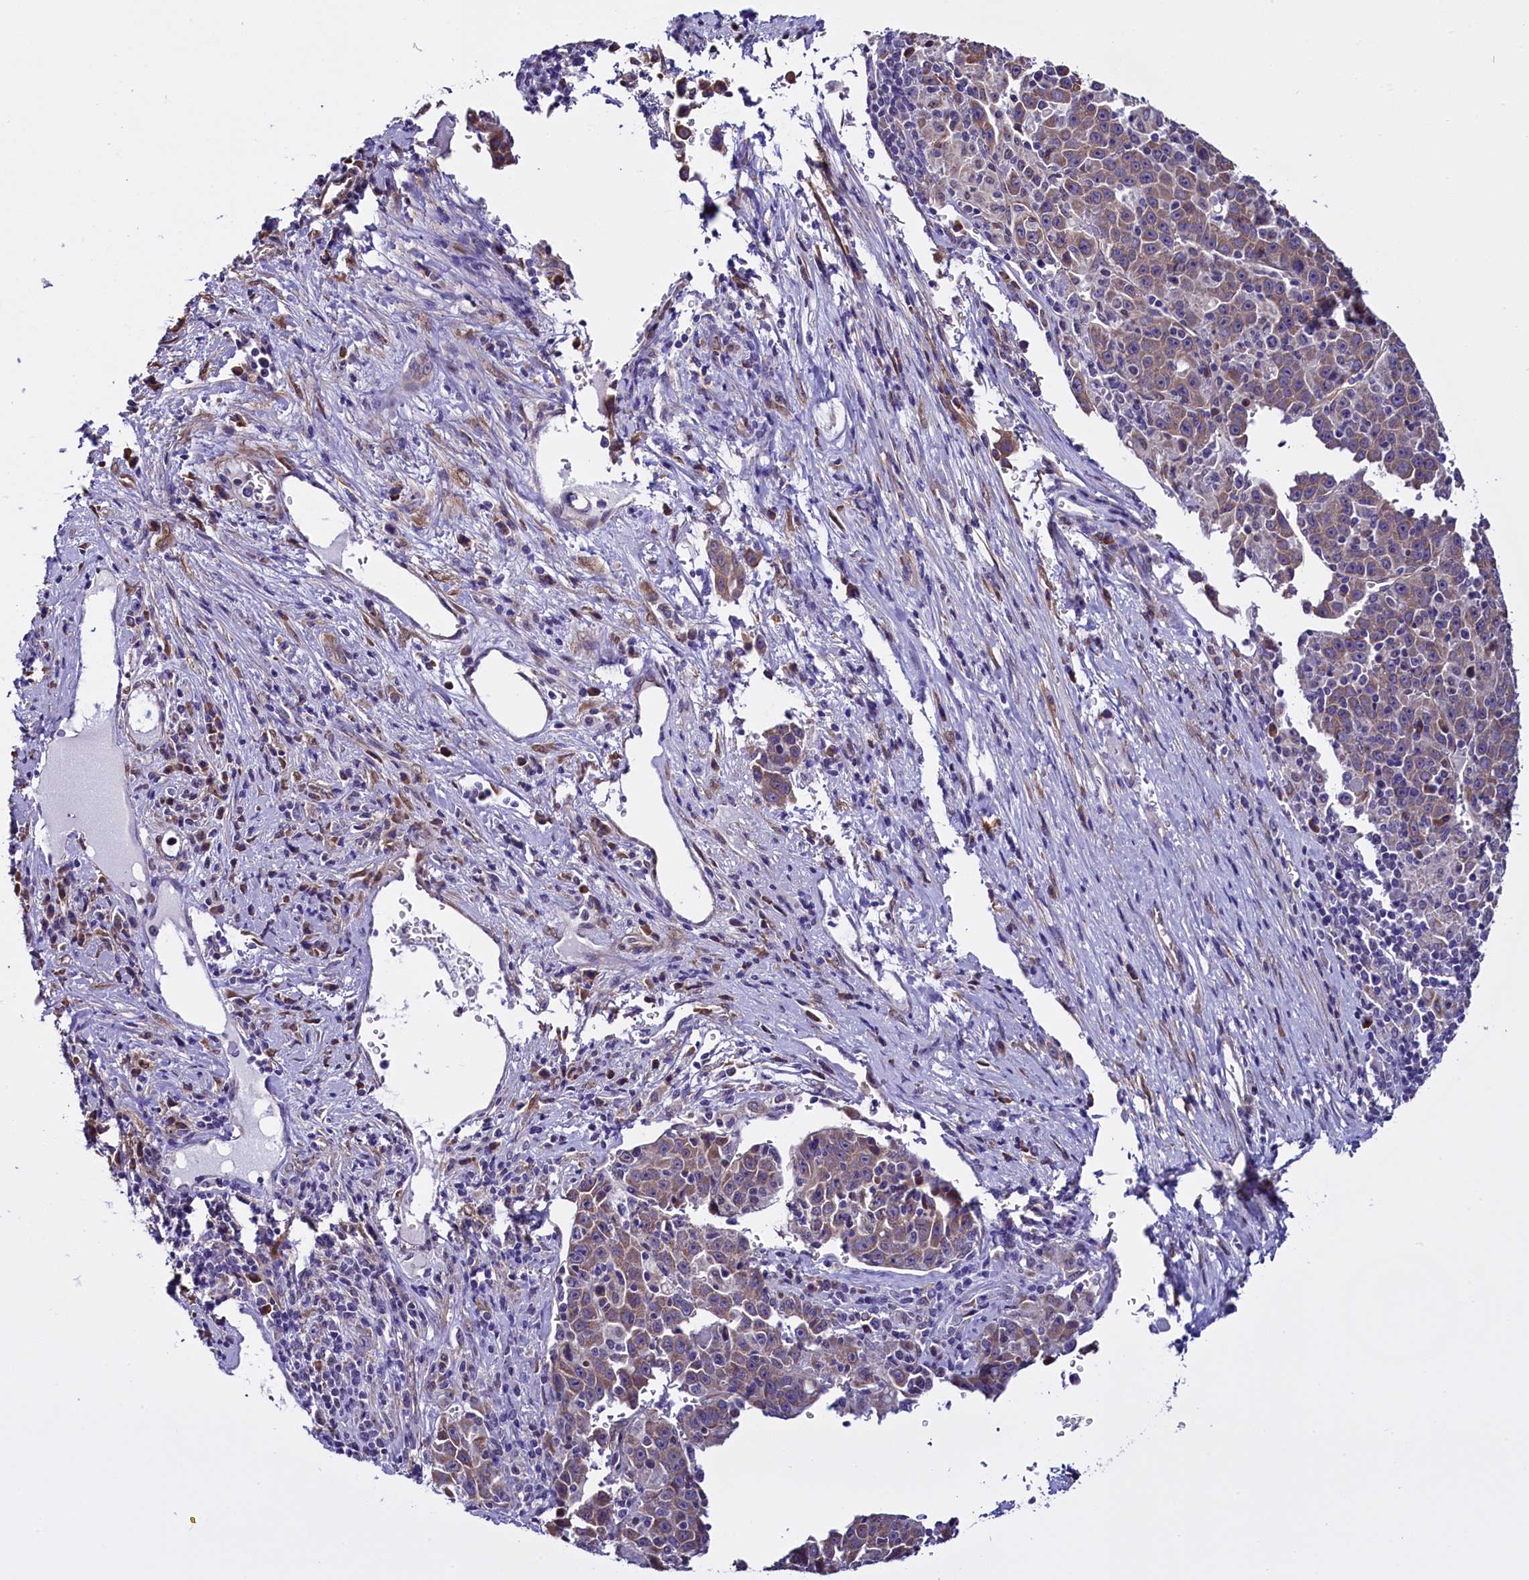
{"staining": {"intensity": "weak", "quantity": ">75%", "location": "cytoplasmic/membranous"}, "tissue": "liver cancer", "cell_type": "Tumor cells", "image_type": "cancer", "snomed": [{"axis": "morphology", "description": "Carcinoma, Hepatocellular, NOS"}, {"axis": "topography", "description": "Liver"}], "caption": "Liver cancer (hepatocellular carcinoma) tissue exhibits weak cytoplasmic/membranous expression in about >75% of tumor cells", "gene": "UACA", "patient": {"sex": "female", "age": 53}}